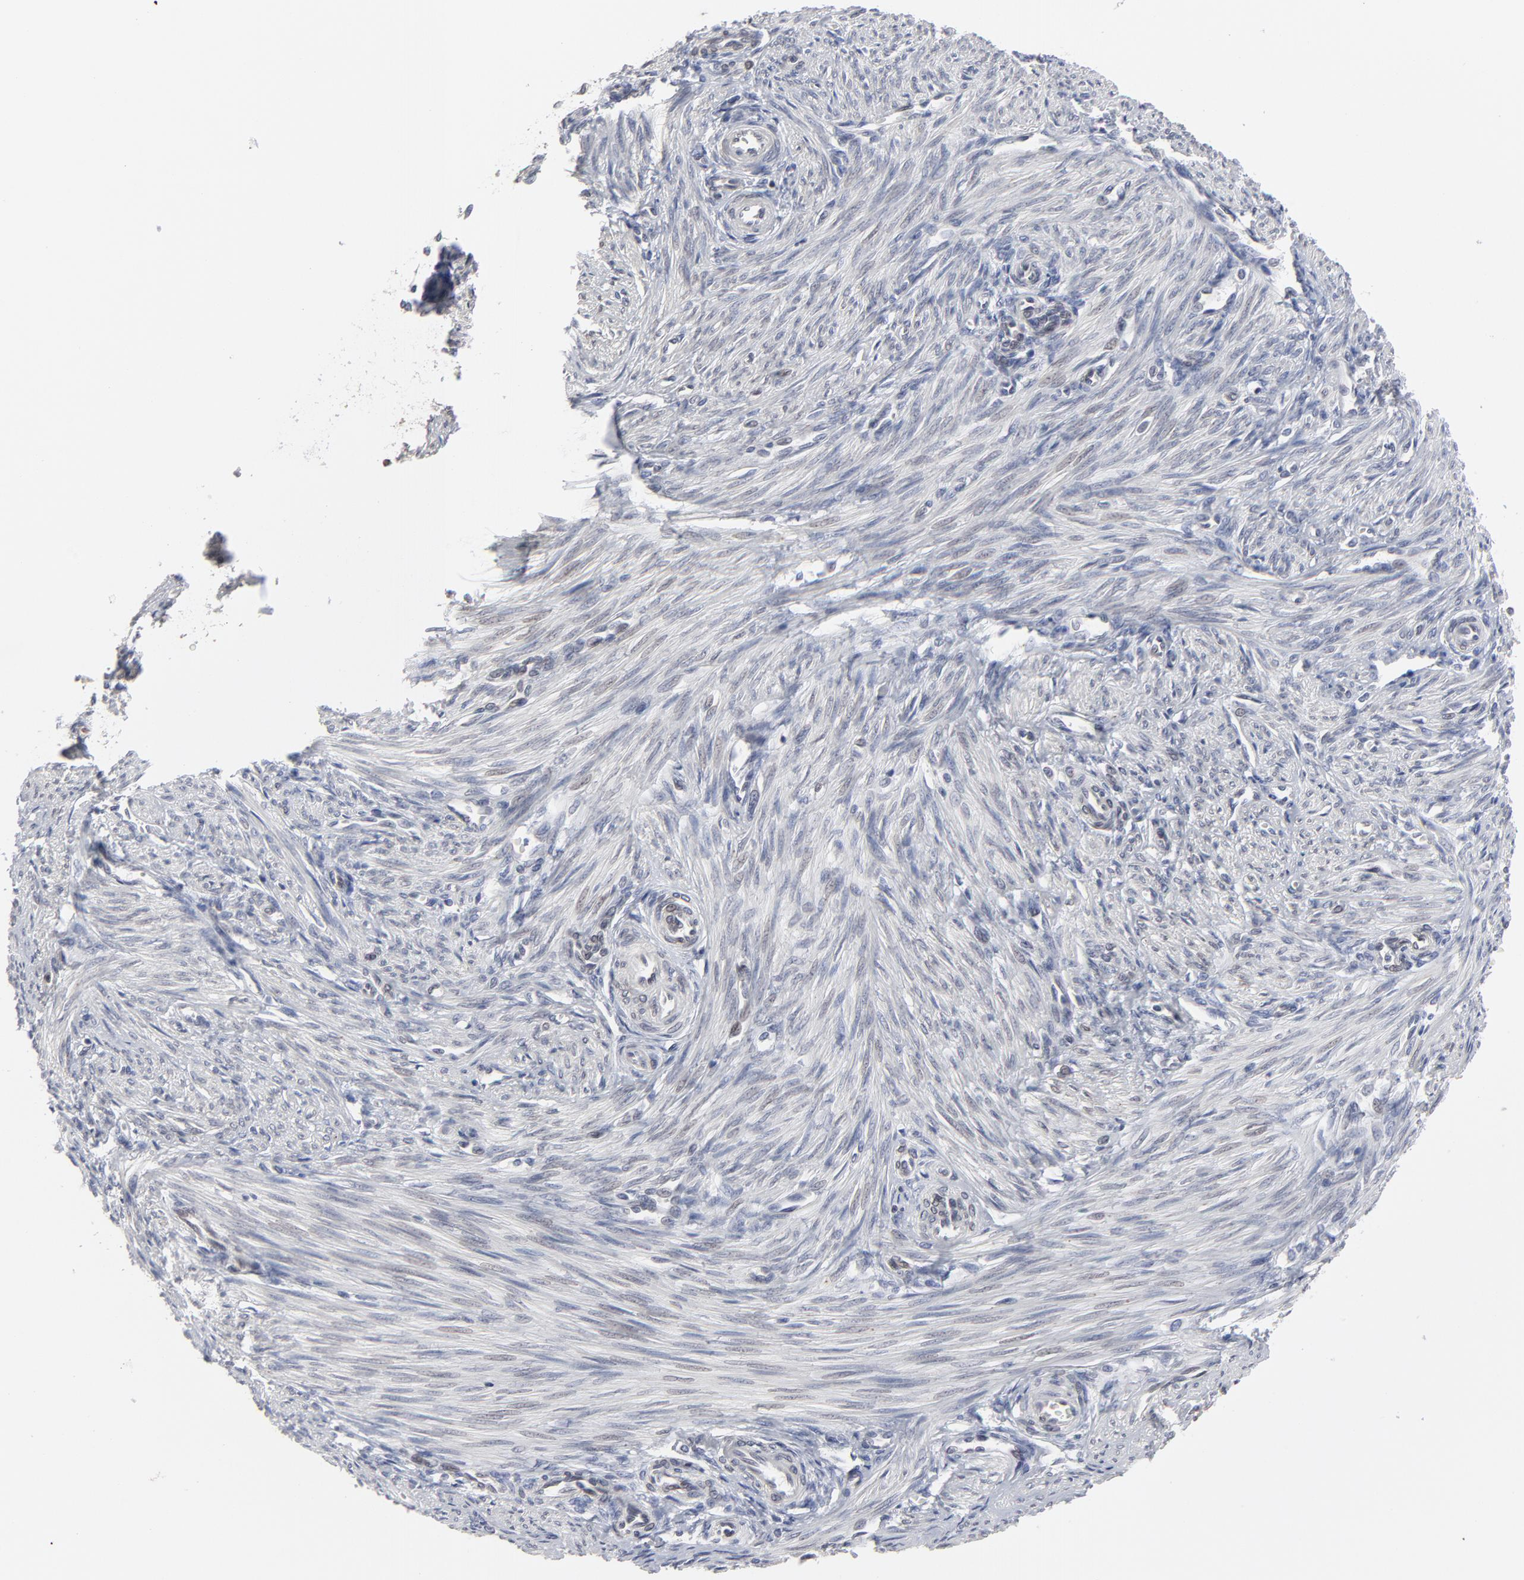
{"staining": {"intensity": "negative", "quantity": "none", "location": "none"}, "tissue": "endometrium", "cell_type": "Cells in endometrial stroma", "image_type": "normal", "snomed": [{"axis": "morphology", "description": "Normal tissue, NOS"}, {"axis": "topography", "description": "Endometrium"}], "caption": "Immunohistochemistry (IHC) micrograph of unremarkable endometrium: human endometrium stained with DAB (3,3'-diaminobenzidine) displays no significant protein positivity in cells in endometrial stroma.", "gene": "SYNE2", "patient": {"sex": "female", "age": 27}}